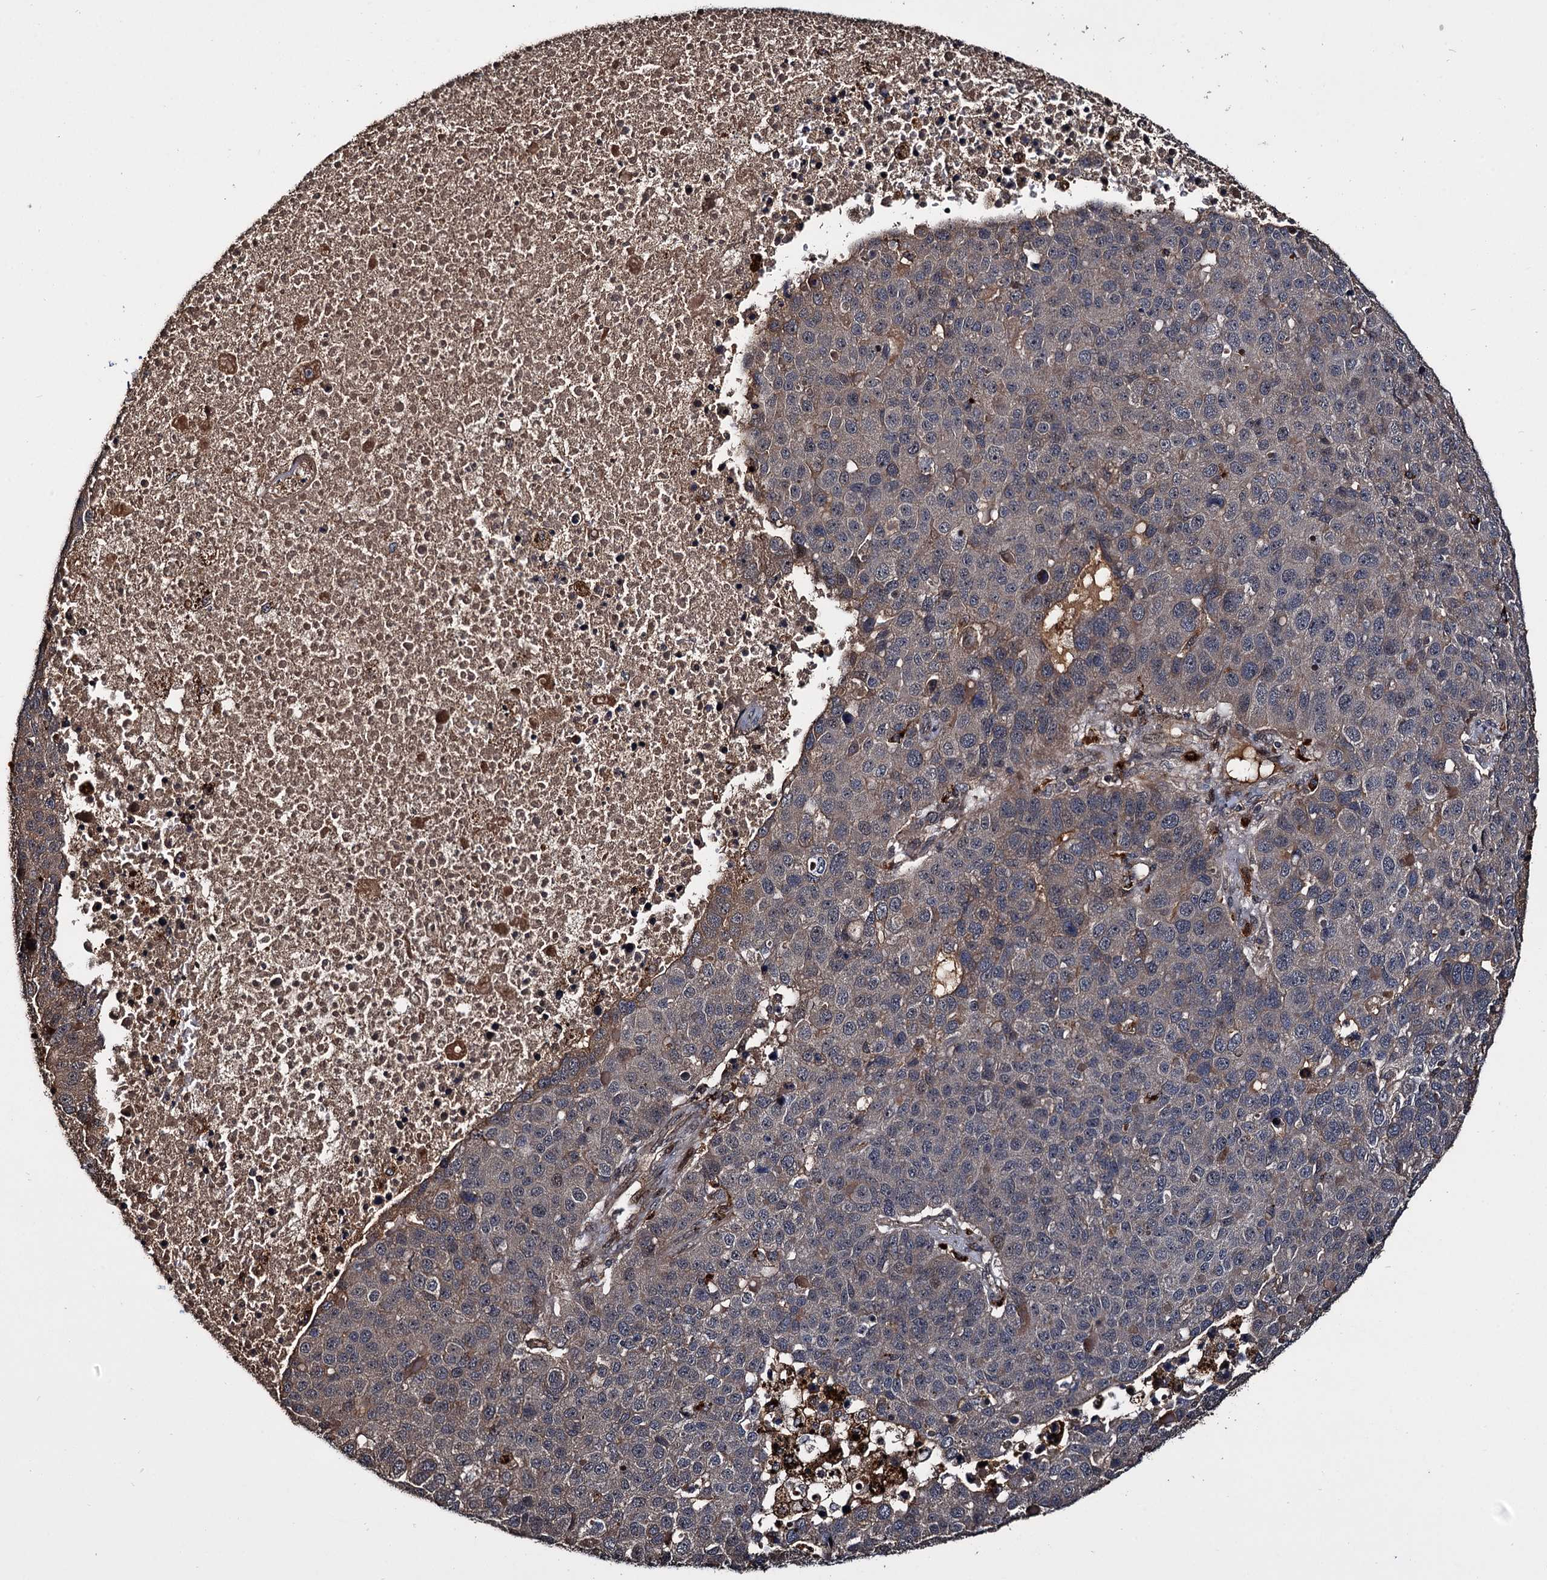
{"staining": {"intensity": "weak", "quantity": "<25%", "location": "cytoplasmic/membranous"}, "tissue": "pancreatic cancer", "cell_type": "Tumor cells", "image_type": "cancer", "snomed": [{"axis": "morphology", "description": "Adenocarcinoma, NOS"}, {"axis": "topography", "description": "Pancreas"}], "caption": "This is an immunohistochemistry image of human adenocarcinoma (pancreatic). There is no expression in tumor cells.", "gene": "CEP192", "patient": {"sex": "female", "age": 61}}